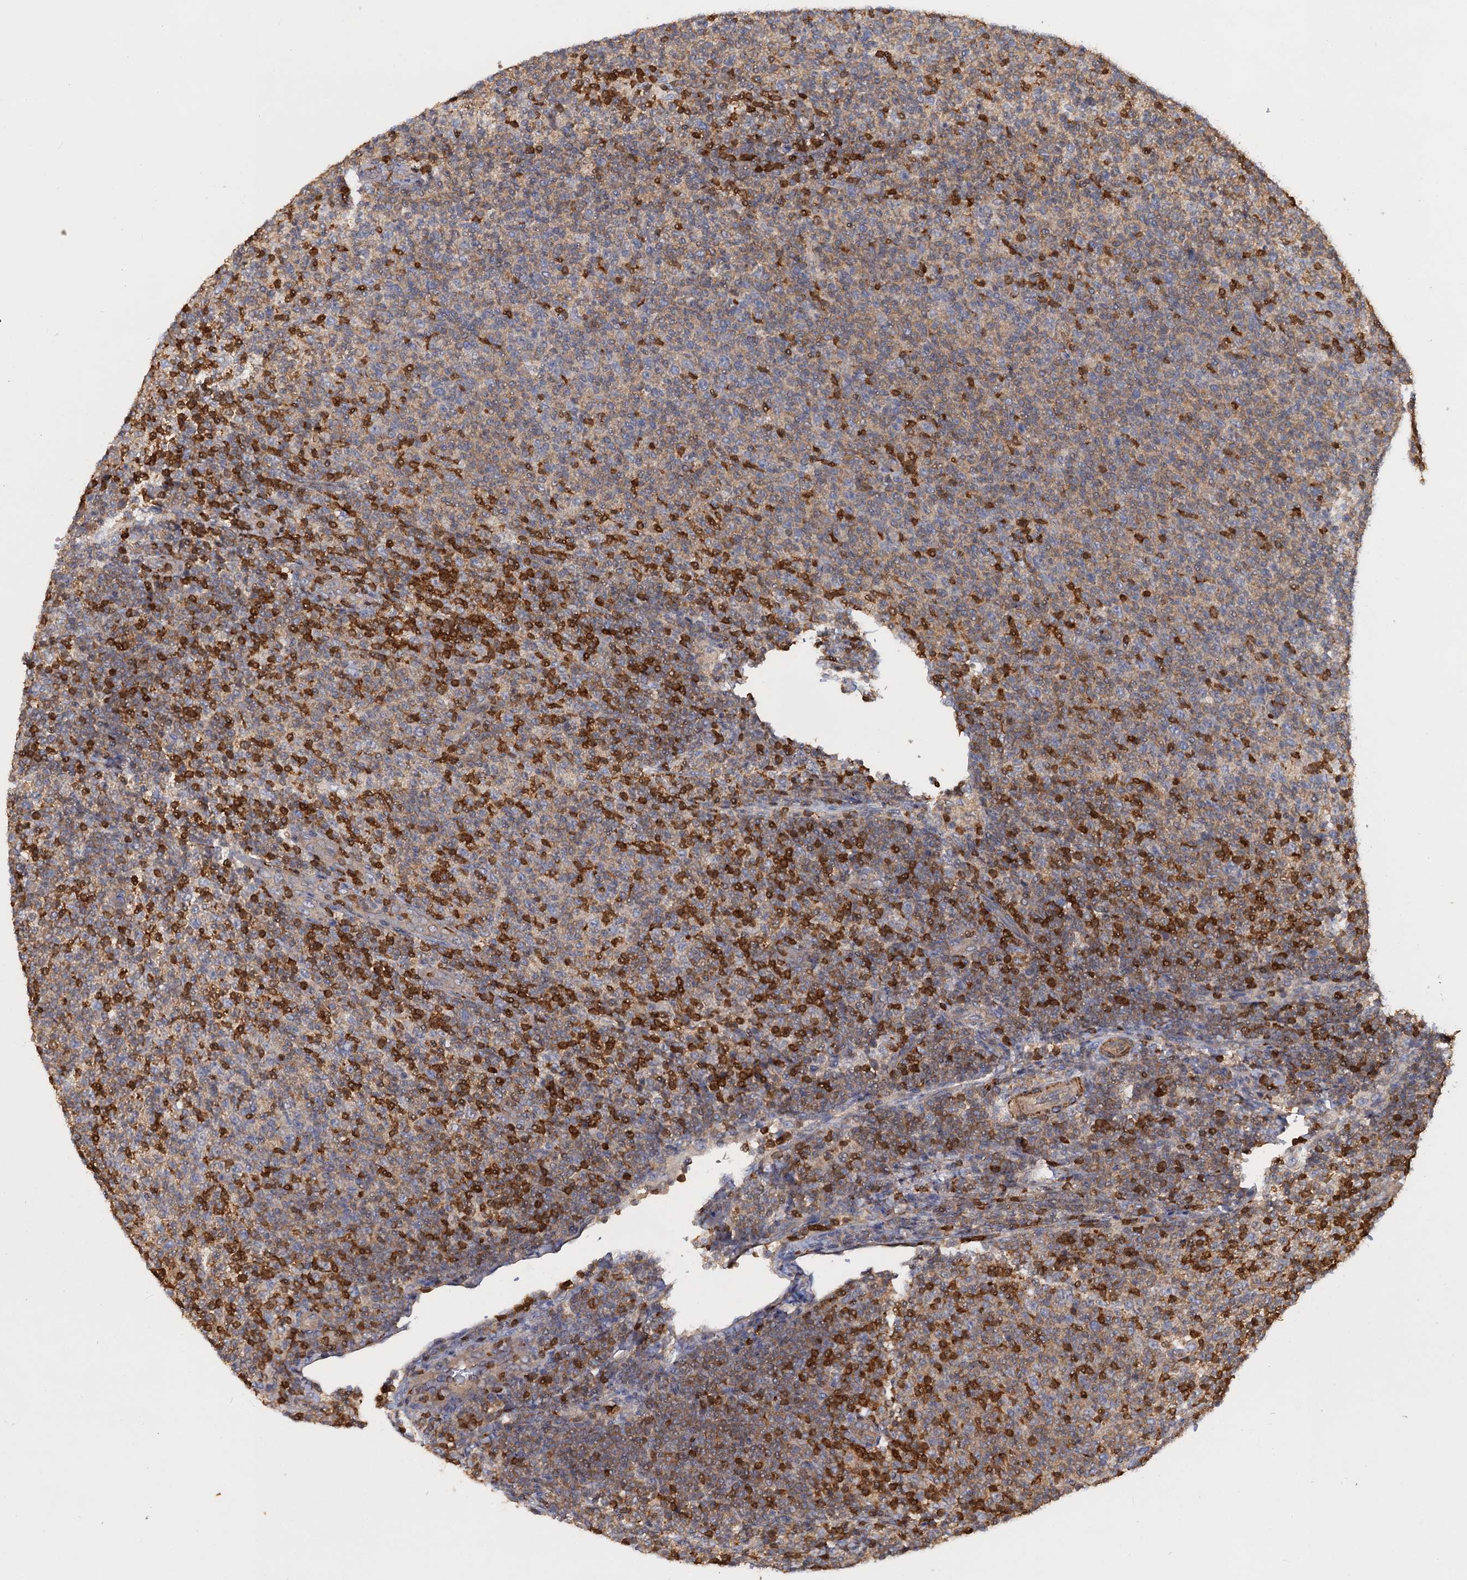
{"staining": {"intensity": "weak", "quantity": "25%-75%", "location": "cytoplasmic/membranous"}, "tissue": "lymphoma", "cell_type": "Tumor cells", "image_type": "cancer", "snomed": [{"axis": "morphology", "description": "Malignant lymphoma, non-Hodgkin's type, Low grade"}, {"axis": "topography", "description": "Lymph node"}], "caption": "Weak cytoplasmic/membranous staining for a protein is identified in approximately 25%-75% of tumor cells of low-grade malignant lymphoma, non-Hodgkin's type using IHC.", "gene": "DGKA", "patient": {"sex": "male", "age": 66}}